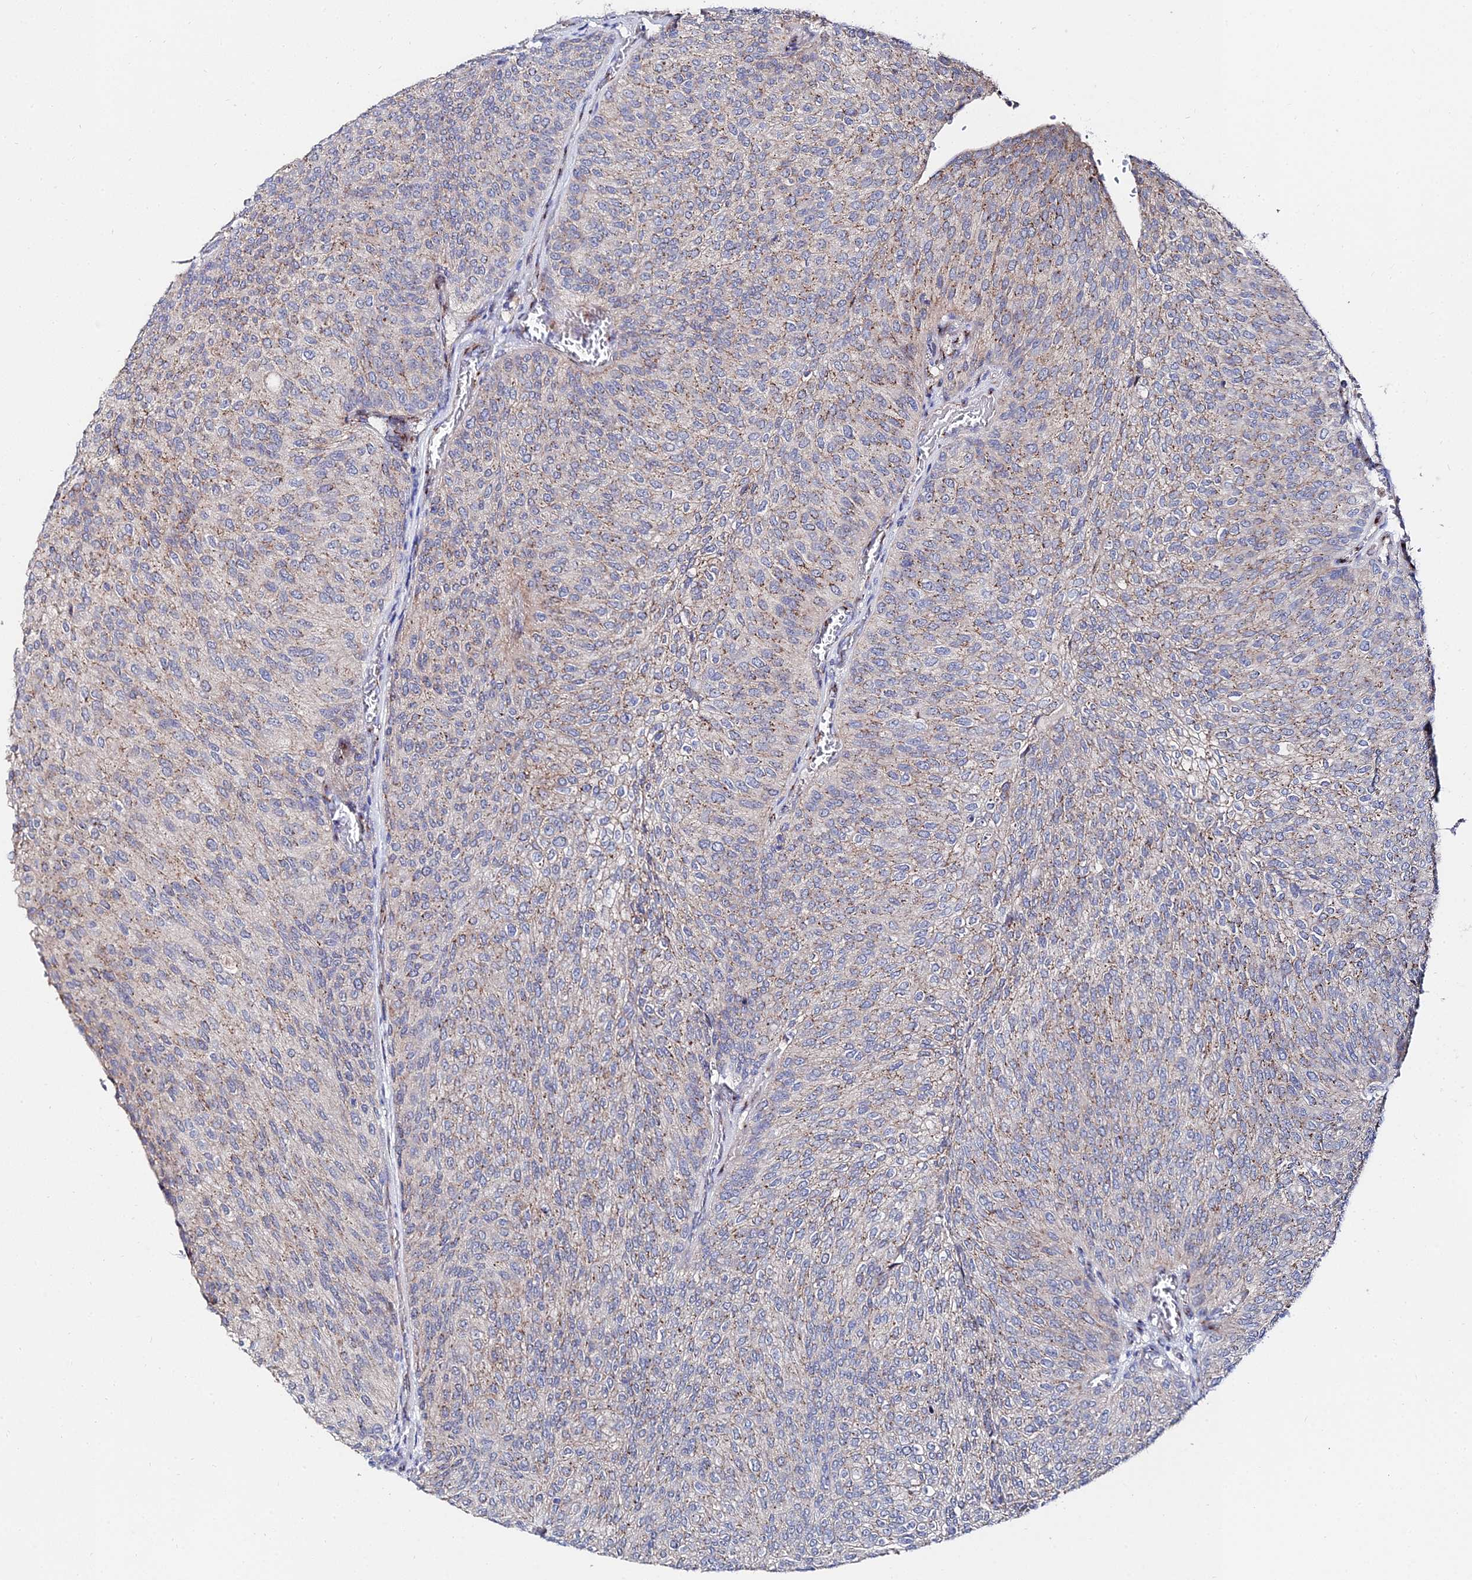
{"staining": {"intensity": "weak", "quantity": "25%-75%", "location": "cytoplasmic/membranous"}, "tissue": "urothelial cancer", "cell_type": "Tumor cells", "image_type": "cancer", "snomed": [{"axis": "morphology", "description": "Urothelial carcinoma, High grade"}, {"axis": "topography", "description": "Urinary bladder"}], "caption": "This is a histology image of immunohistochemistry (IHC) staining of urothelial cancer, which shows weak staining in the cytoplasmic/membranous of tumor cells.", "gene": "BORCS8", "patient": {"sex": "female", "age": 79}}